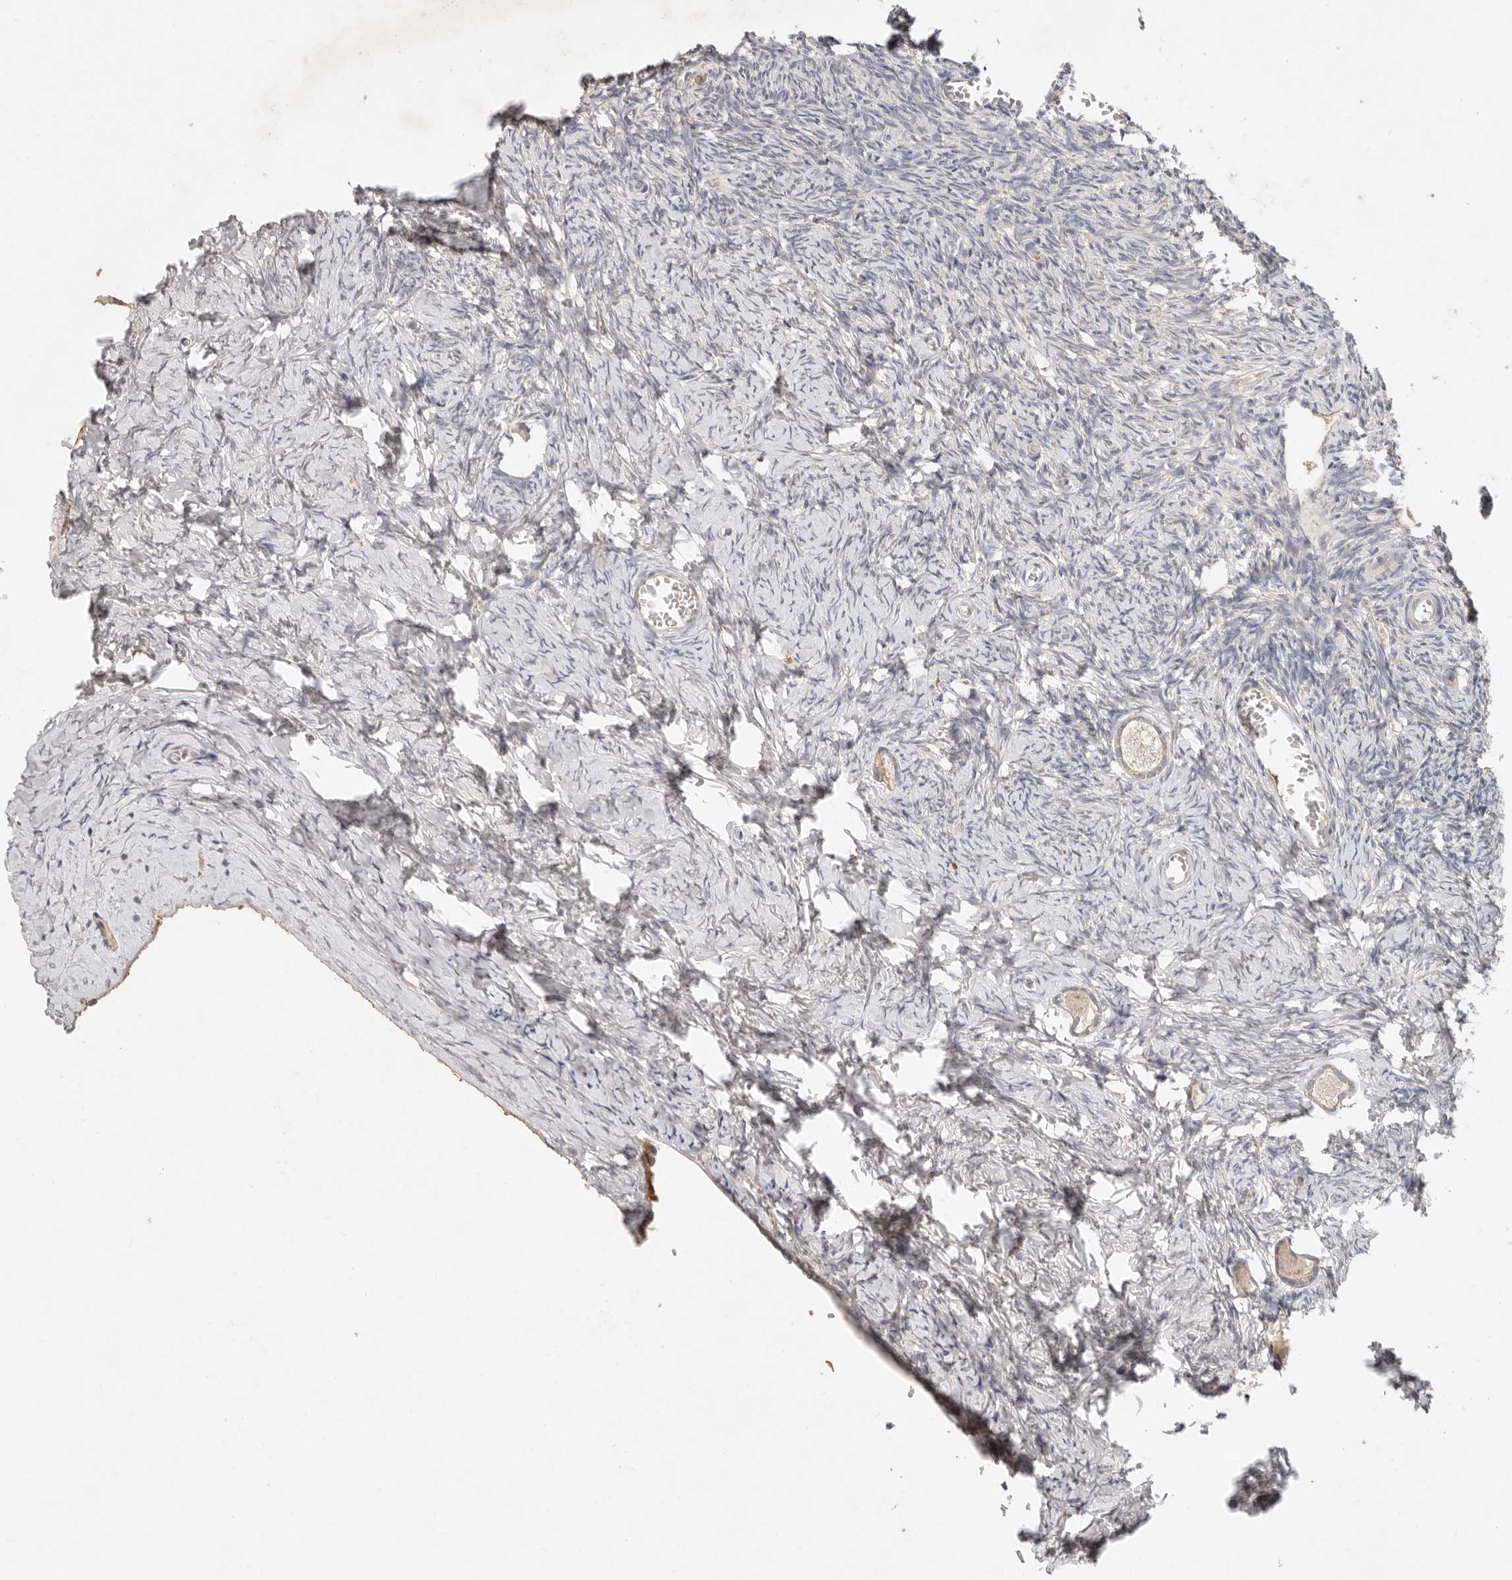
{"staining": {"intensity": "weak", "quantity": ">75%", "location": "cytoplasmic/membranous"}, "tissue": "ovary", "cell_type": "Follicle cells", "image_type": "normal", "snomed": [{"axis": "morphology", "description": "Normal tissue, NOS"}, {"axis": "topography", "description": "Ovary"}], "caption": "High-power microscopy captured an IHC image of unremarkable ovary, revealing weak cytoplasmic/membranous positivity in about >75% of follicle cells. The protein is stained brown, and the nuclei are stained in blue (DAB (3,3'-diaminobenzidine) IHC with brightfield microscopy, high magnification).", "gene": "ARHGEF10L", "patient": {"sex": "female", "age": 27}}